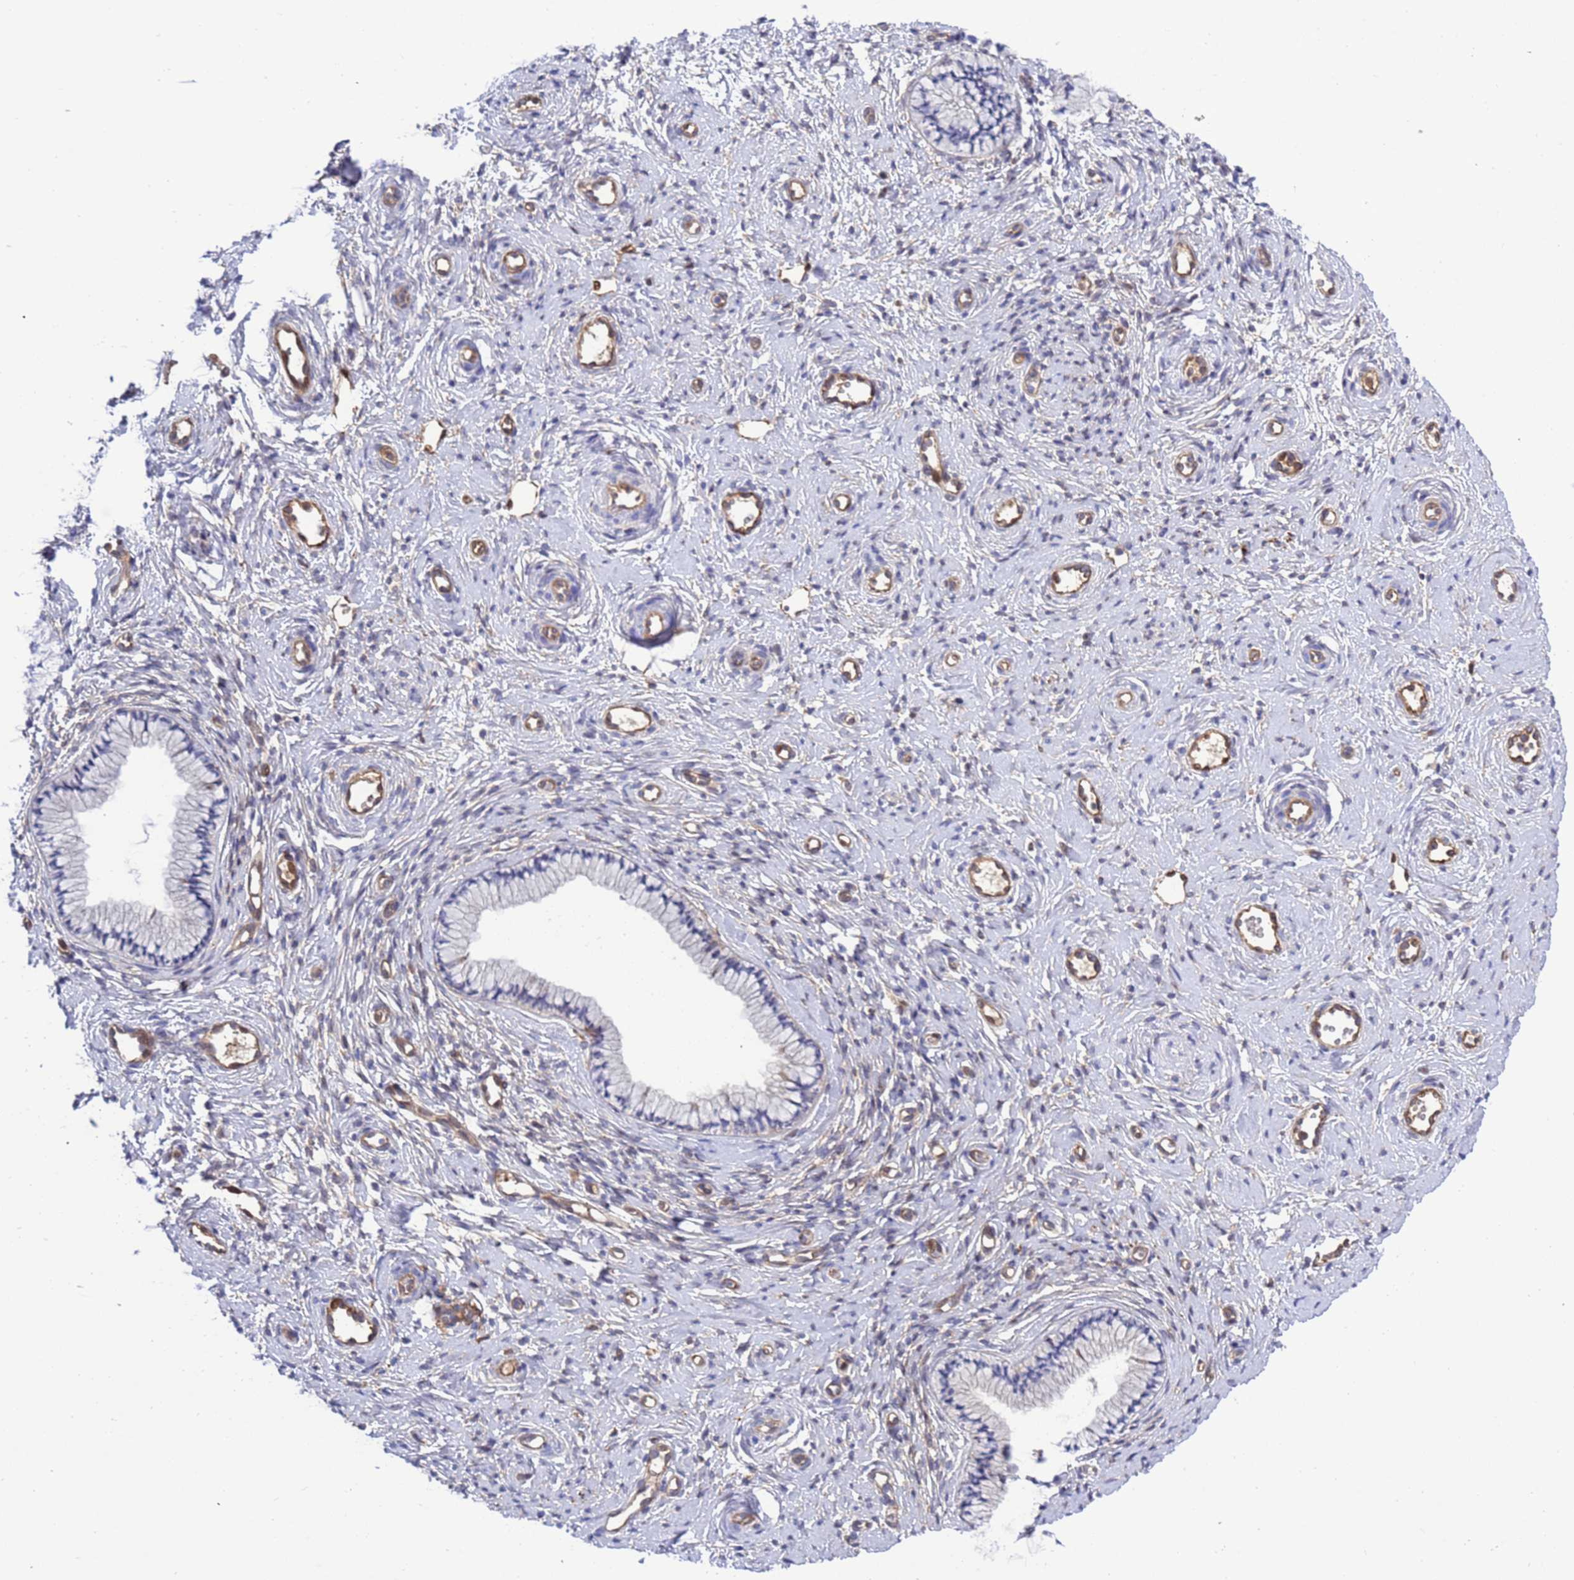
{"staining": {"intensity": "negative", "quantity": "none", "location": "none"}, "tissue": "cervix", "cell_type": "Glandular cells", "image_type": "normal", "snomed": [{"axis": "morphology", "description": "Normal tissue, NOS"}, {"axis": "topography", "description": "Cervix"}], "caption": "Immunohistochemistry (IHC) photomicrograph of normal cervix stained for a protein (brown), which demonstrates no expression in glandular cells.", "gene": "FOXRED1", "patient": {"sex": "female", "age": 57}}